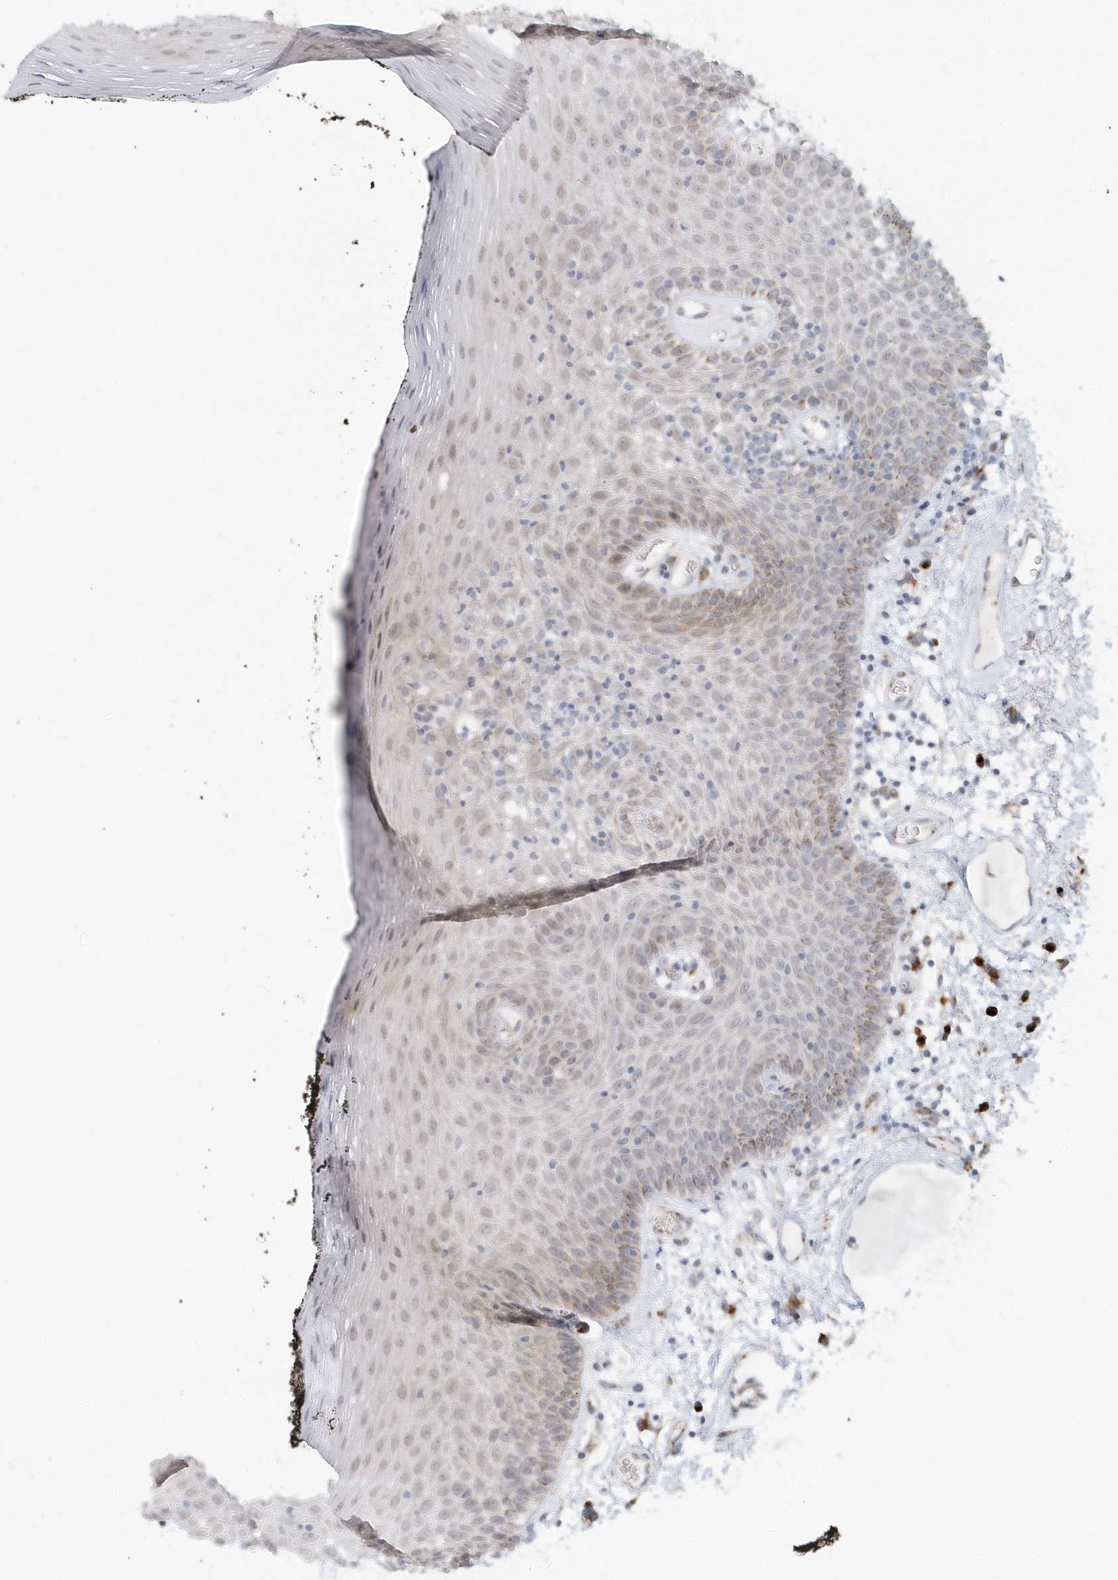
{"staining": {"intensity": "moderate", "quantity": "<25%", "location": "cytoplasmic/membranous"}, "tissue": "oral mucosa", "cell_type": "Squamous epithelial cells", "image_type": "normal", "snomed": [{"axis": "morphology", "description": "Normal tissue, NOS"}, {"axis": "topography", "description": "Oral tissue"}], "caption": "Protein expression analysis of unremarkable oral mucosa reveals moderate cytoplasmic/membranous positivity in approximately <25% of squamous epithelial cells.", "gene": "DHFR", "patient": {"sex": "male", "age": 74}}